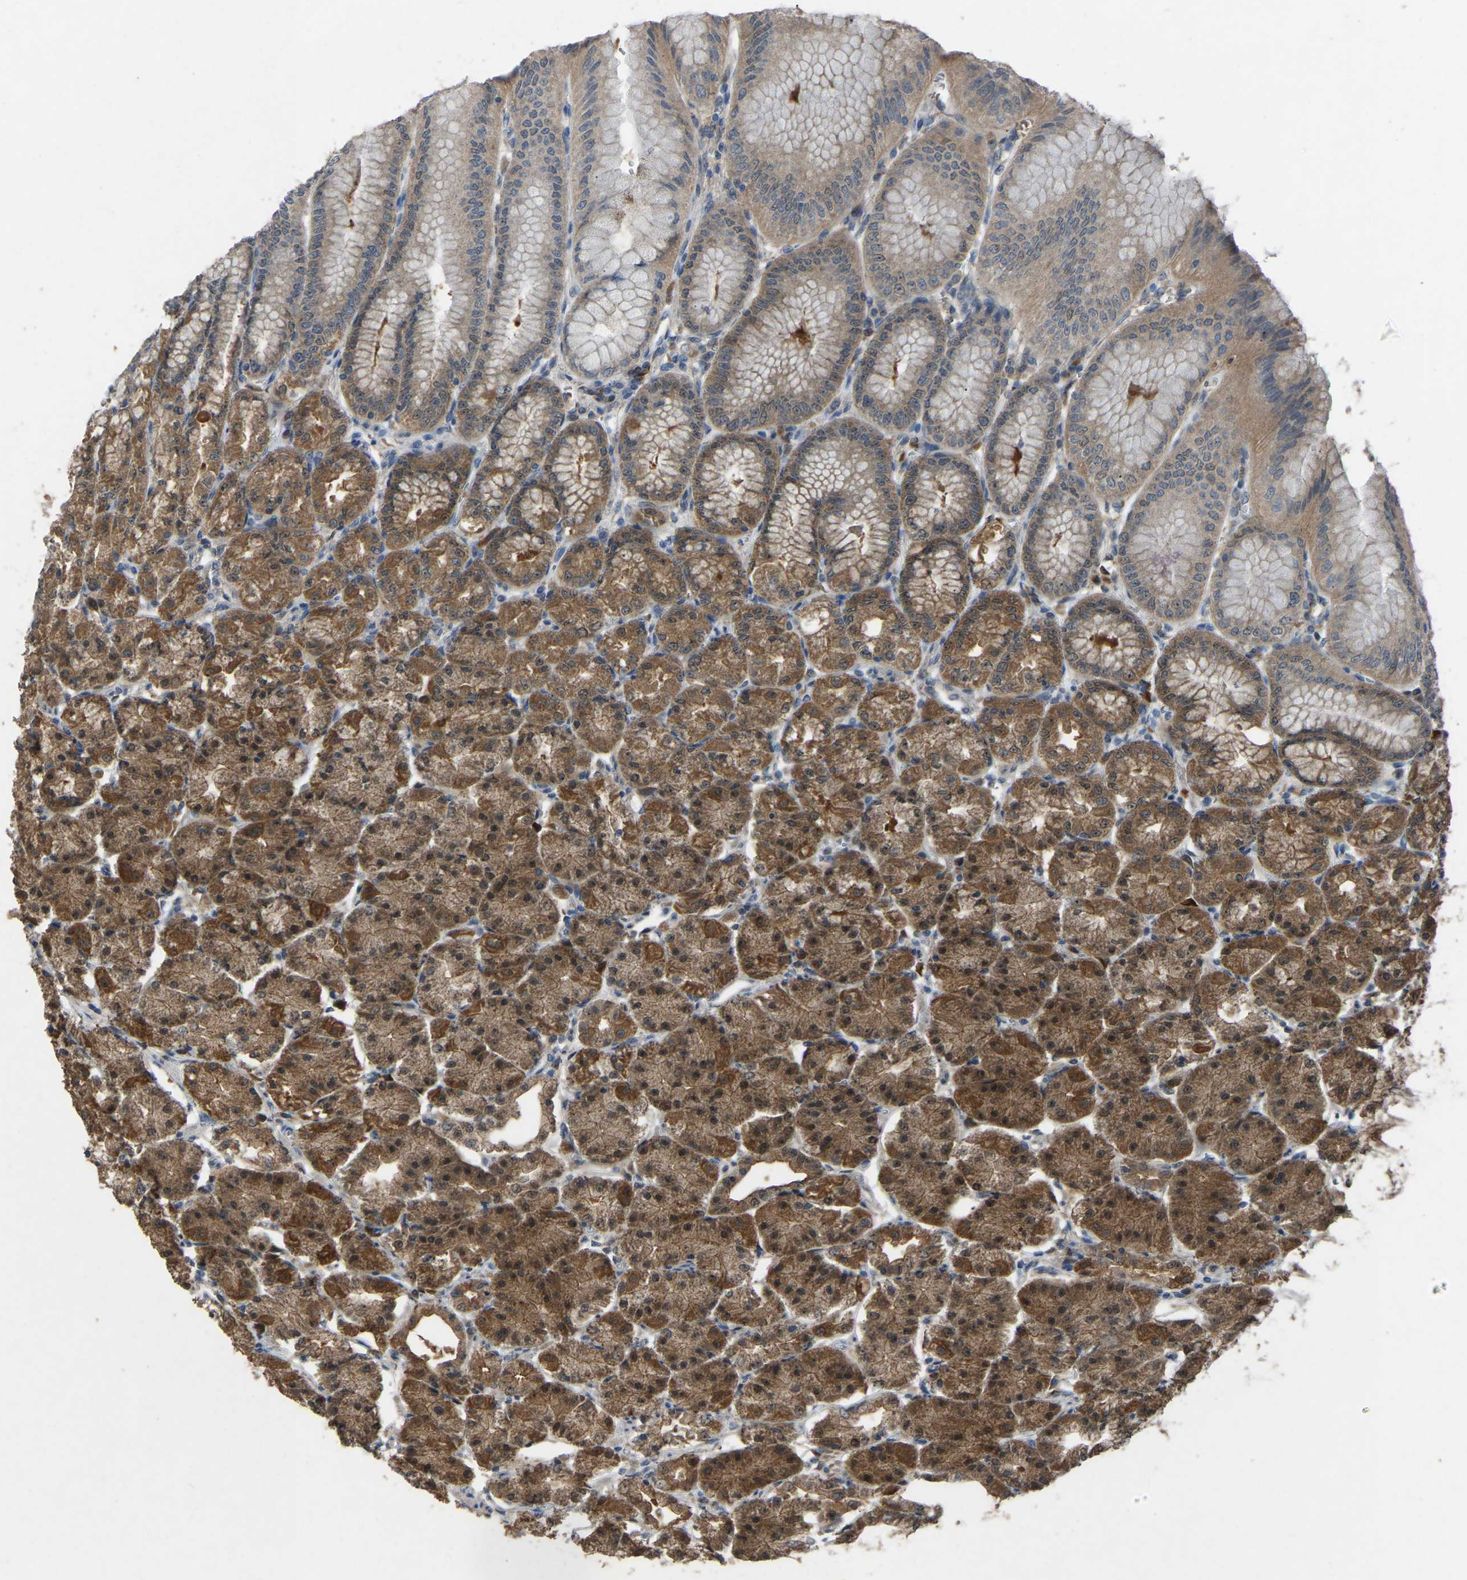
{"staining": {"intensity": "moderate", "quantity": ">75%", "location": "cytoplasmic/membranous"}, "tissue": "stomach", "cell_type": "Glandular cells", "image_type": "normal", "snomed": [{"axis": "morphology", "description": "Normal tissue, NOS"}, {"axis": "topography", "description": "Stomach, lower"}], "caption": "Moderate cytoplasmic/membranous protein staining is present in about >75% of glandular cells in stomach. (DAB (3,3'-diaminobenzidine) = brown stain, brightfield microscopy at high magnification).", "gene": "FHIT", "patient": {"sex": "male", "age": 71}}